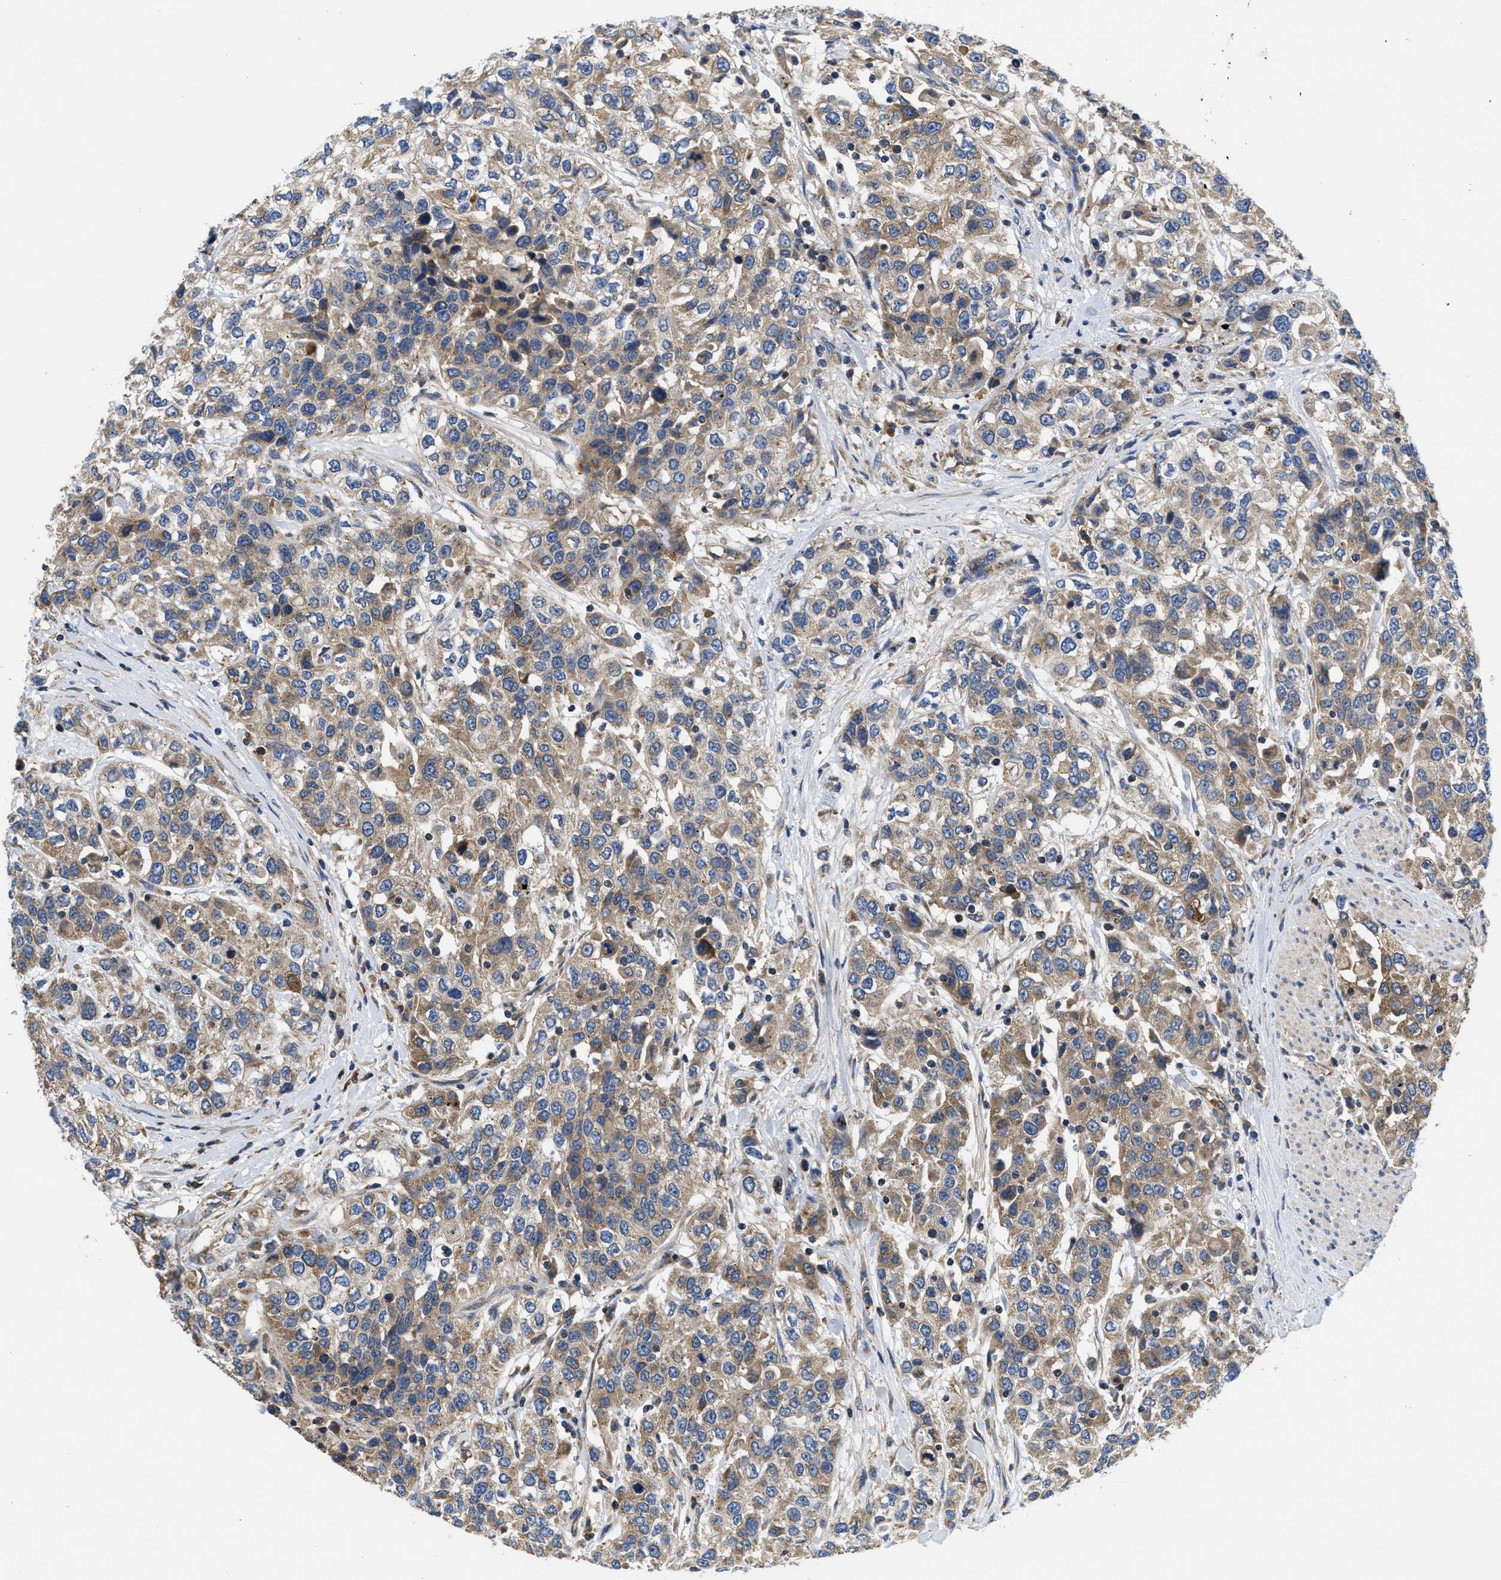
{"staining": {"intensity": "moderate", "quantity": ">75%", "location": "cytoplasmic/membranous"}, "tissue": "urothelial cancer", "cell_type": "Tumor cells", "image_type": "cancer", "snomed": [{"axis": "morphology", "description": "Urothelial carcinoma, High grade"}, {"axis": "topography", "description": "Urinary bladder"}], "caption": "Urothelial cancer stained for a protein reveals moderate cytoplasmic/membranous positivity in tumor cells. Using DAB (brown) and hematoxylin (blue) stains, captured at high magnification using brightfield microscopy.", "gene": "GALK1", "patient": {"sex": "female", "age": 80}}